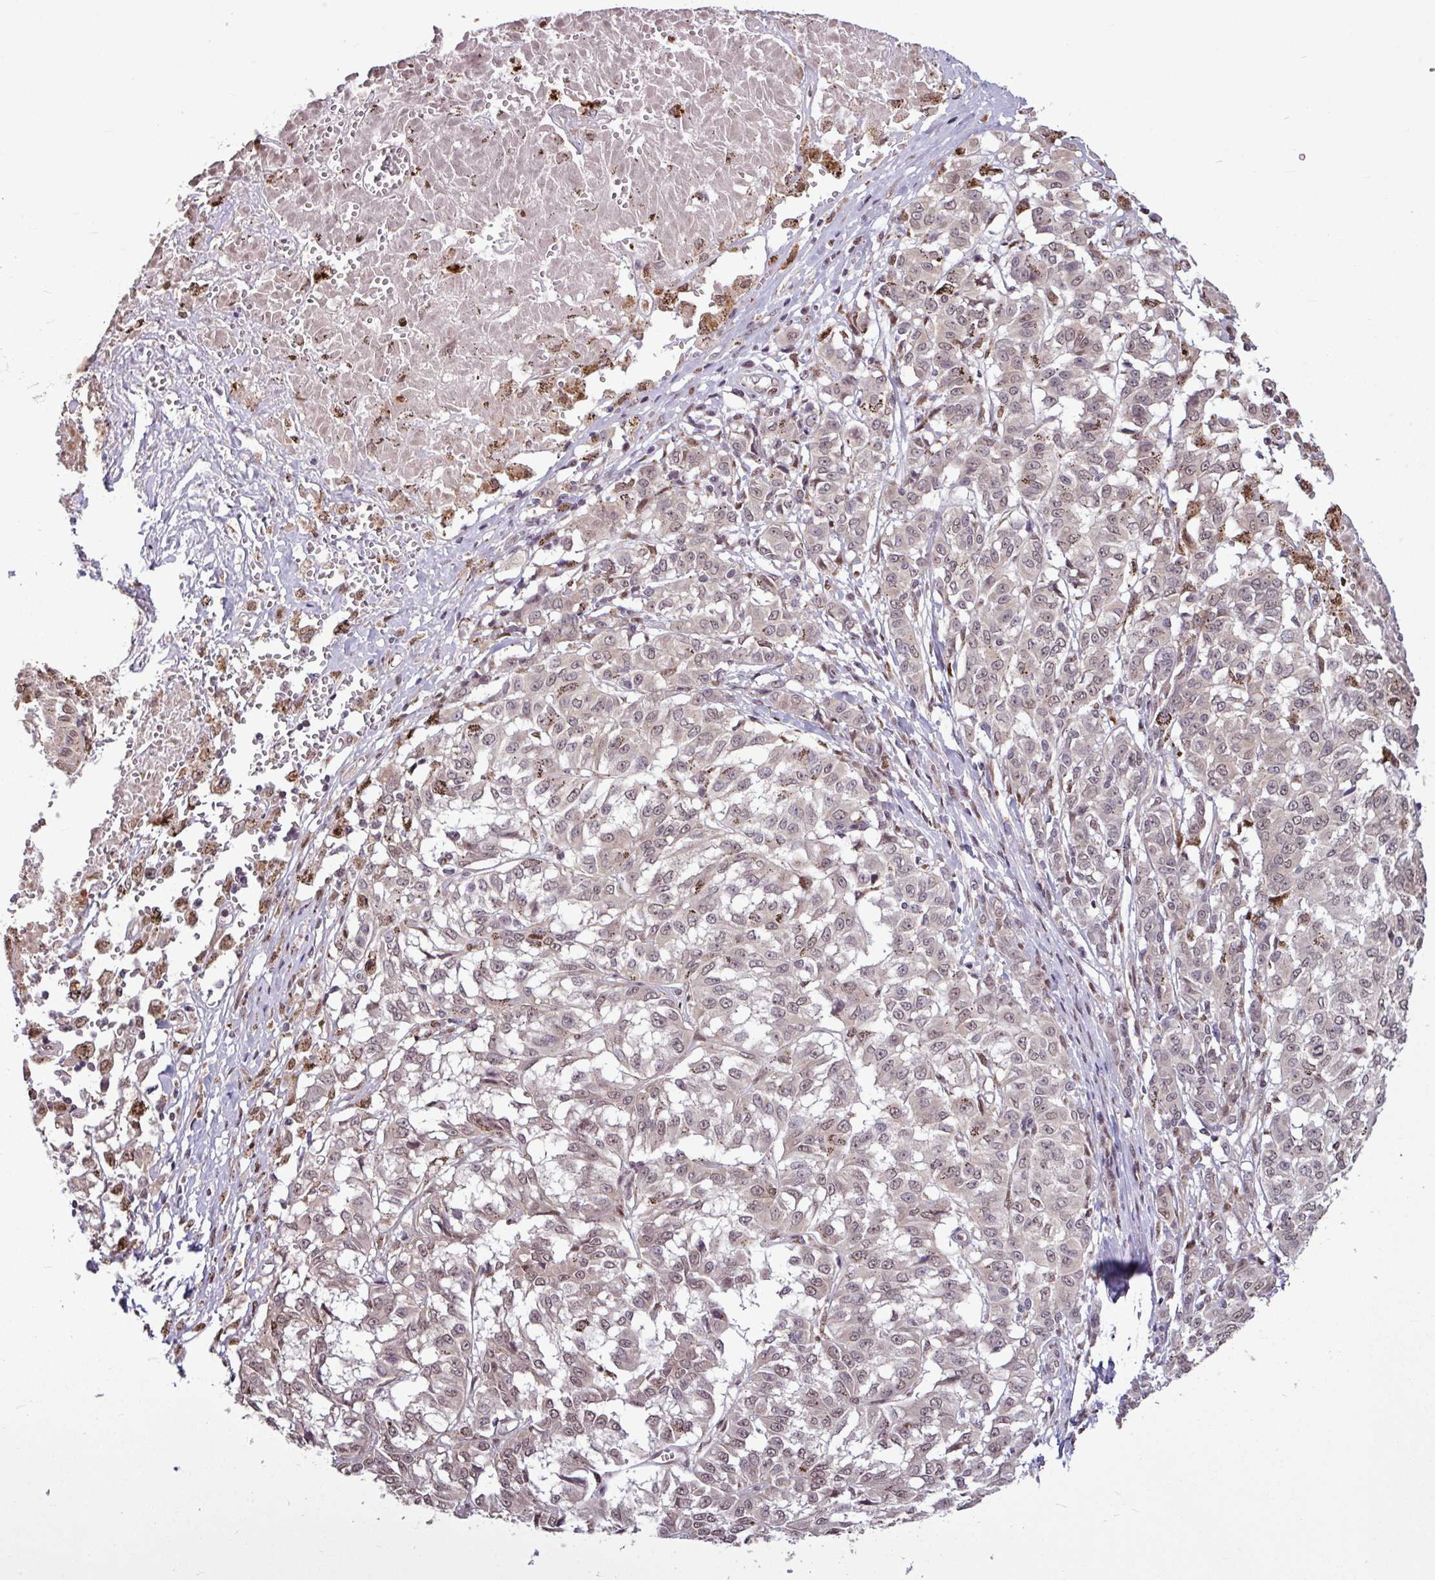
{"staining": {"intensity": "weak", "quantity": "25%-75%", "location": "nuclear"}, "tissue": "melanoma", "cell_type": "Tumor cells", "image_type": "cancer", "snomed": [{"axis": "morphology", "description": "Malignant melanoma, NOS"}, {"axis": "topography", "description": "Skin"}], "caption": "Melanoma stained with a brown dye shows weak nuclear positive staining in approximately 25%-75% of tumor cells.", "gene": "SKIC2", "patient": {"sex": "female", "age": 72}}